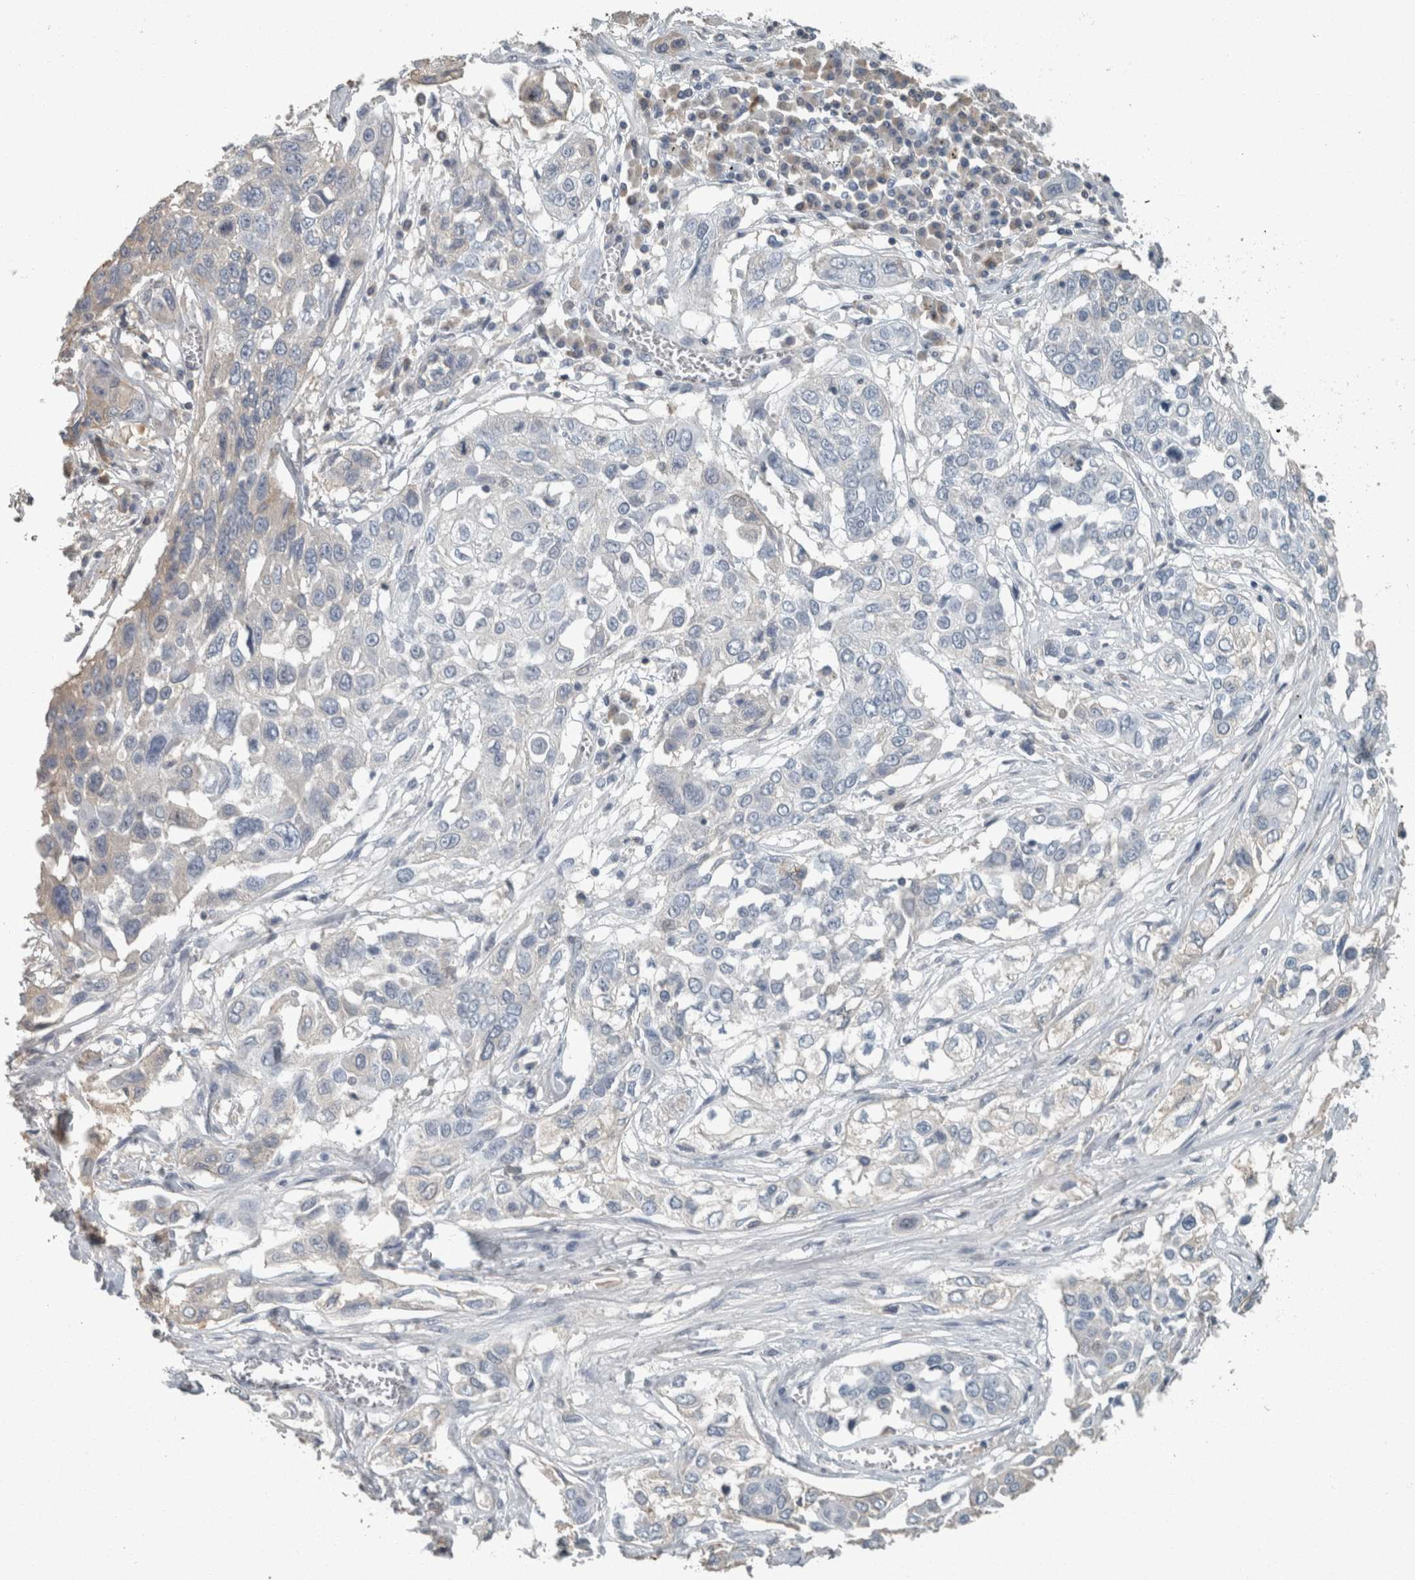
{"staining": {"intensity": "negative", "quantity": "none", "location": "none"}, "tissue": "lung cancer", "cell_type": "Tumor cells", "image_type": "cancer", "snomed": [{"axis": "morphology", "description": "Squamous cell carcinoma, NOS"}, {"axis": "topography", "description": "Lung"}], "caption": "Immunohistochemical staining of lung cancer shows no significant staining in tumor cells.", "gene": "CHL1", "patient": {"sex": "male", "age": 71}}